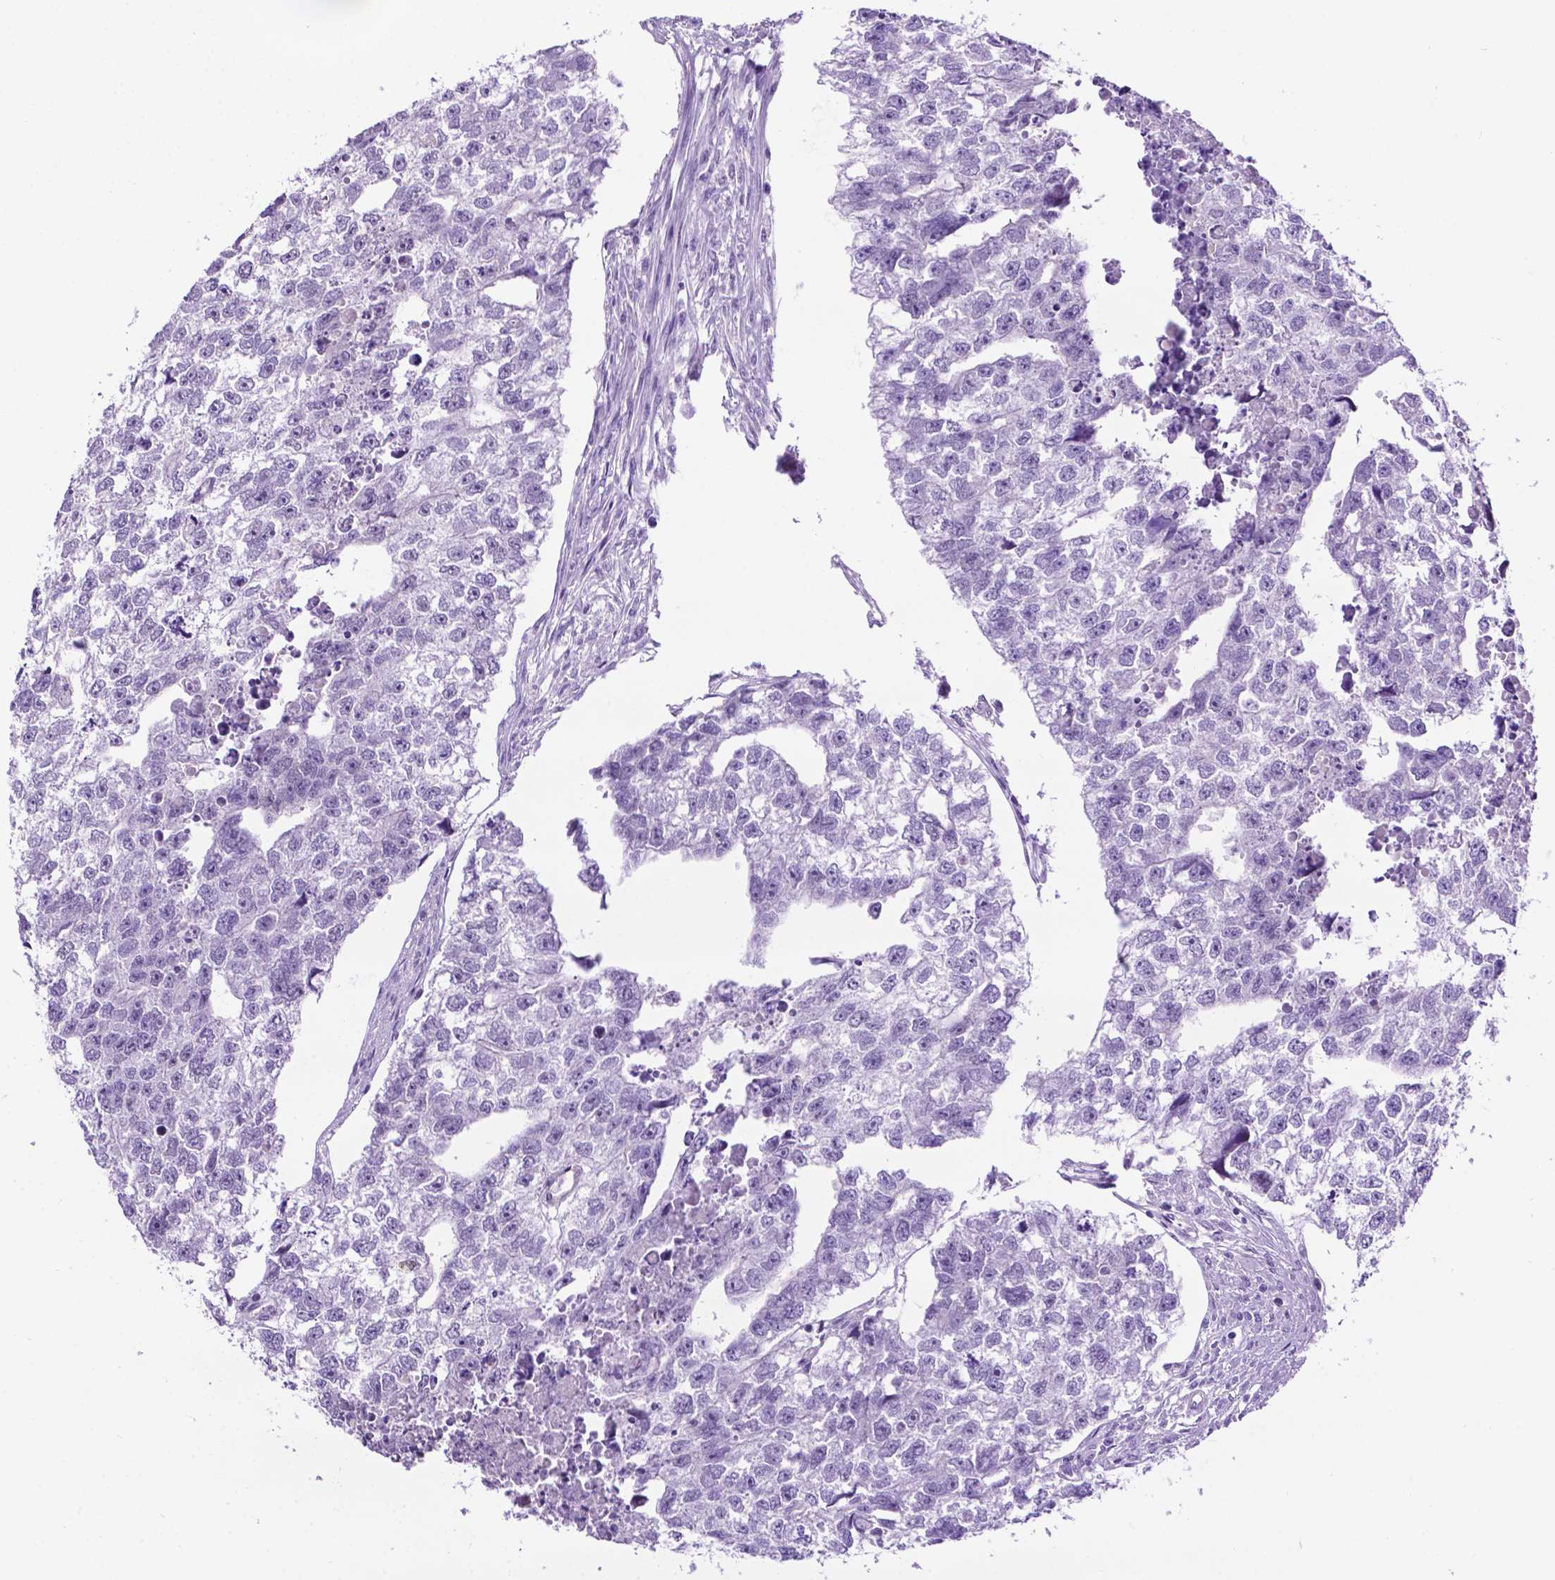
{"staining": {"intensity": "negative", "quantity": "none", "location": "none"}, "tissue": "testis cancer", "cell_type": "Tumor cells", "image_type": "cancer", "snomed": [{"axis": "morphology", "description": "Carcinoma, Embryonal, NOS"}, {"axis": "morphology", "description": "Teratoma, malignant, NOS"}, {"axis": "topography", "description": "Testis"}], "caption": "Micrograph shows no significant protein staining in tumor cells of malignant teratoma (testis). (Immunohistochemistry (ihc), brightfield microscopy, high magnification).", "gene": "TACSTD2", "patient": {"sex": "male", "age": 44}}